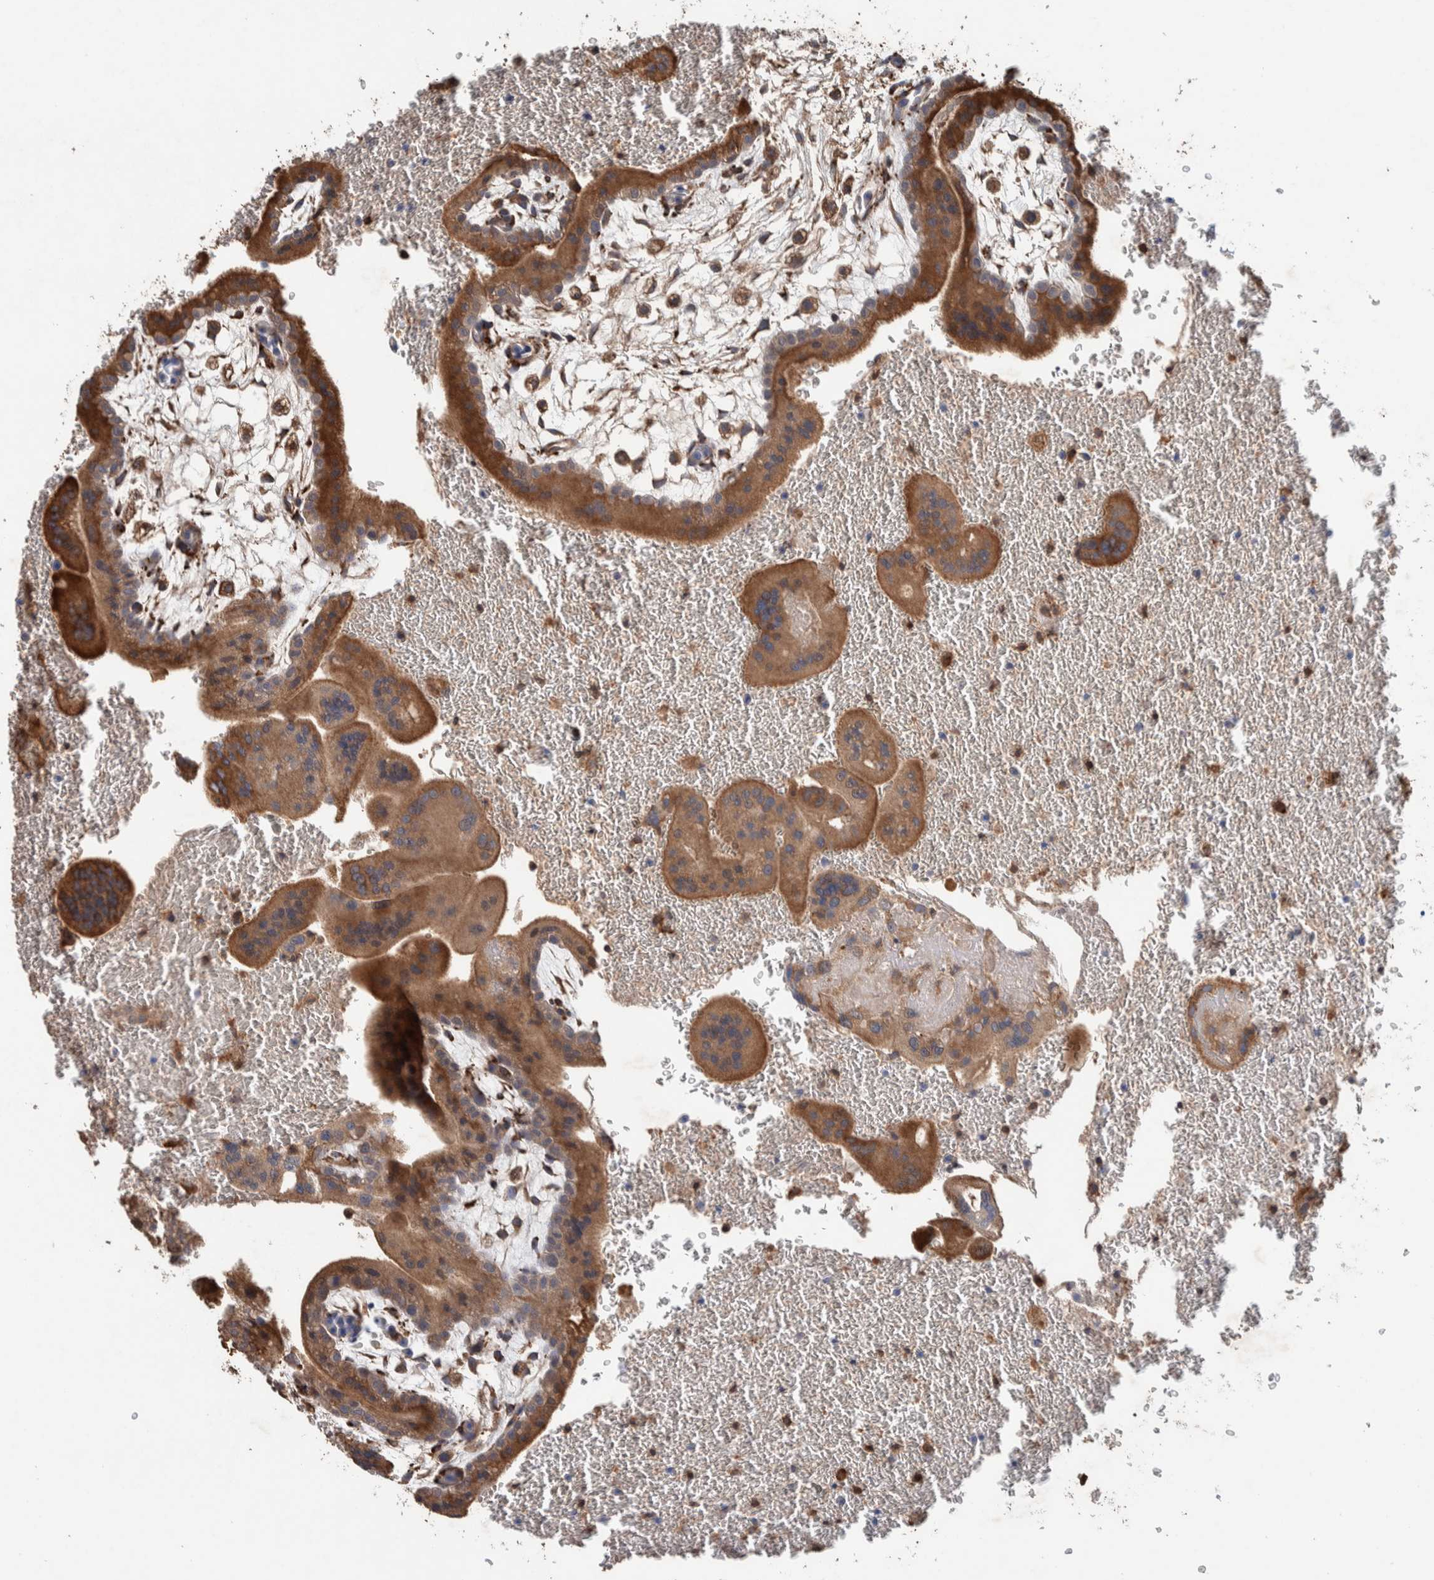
{"staining": {"intensity": "moderate", "quantity": ">75%", "location": "cytoplasmic/membranous"}, "tissue": "placenta", "cell_type": "Trophoblastic cells", "image_type": "normal", "snomed": [{"axis": "morphology", "description": "Normal tissue, NOS"}, {"axis": "topography", "description": "Placenta"}], "caption": "An immunohistochemistry (IHC) histopathology image of unremarkable tissue is shown. Protein staining in brown shows moderate cytoplasmic/membranous positivity in placenta within trophoblastic cells. (IHC, brightfield microscopy, high magnification).", "gene": "PLA2G3", "patient": {"sex": "female", "age": 35}}